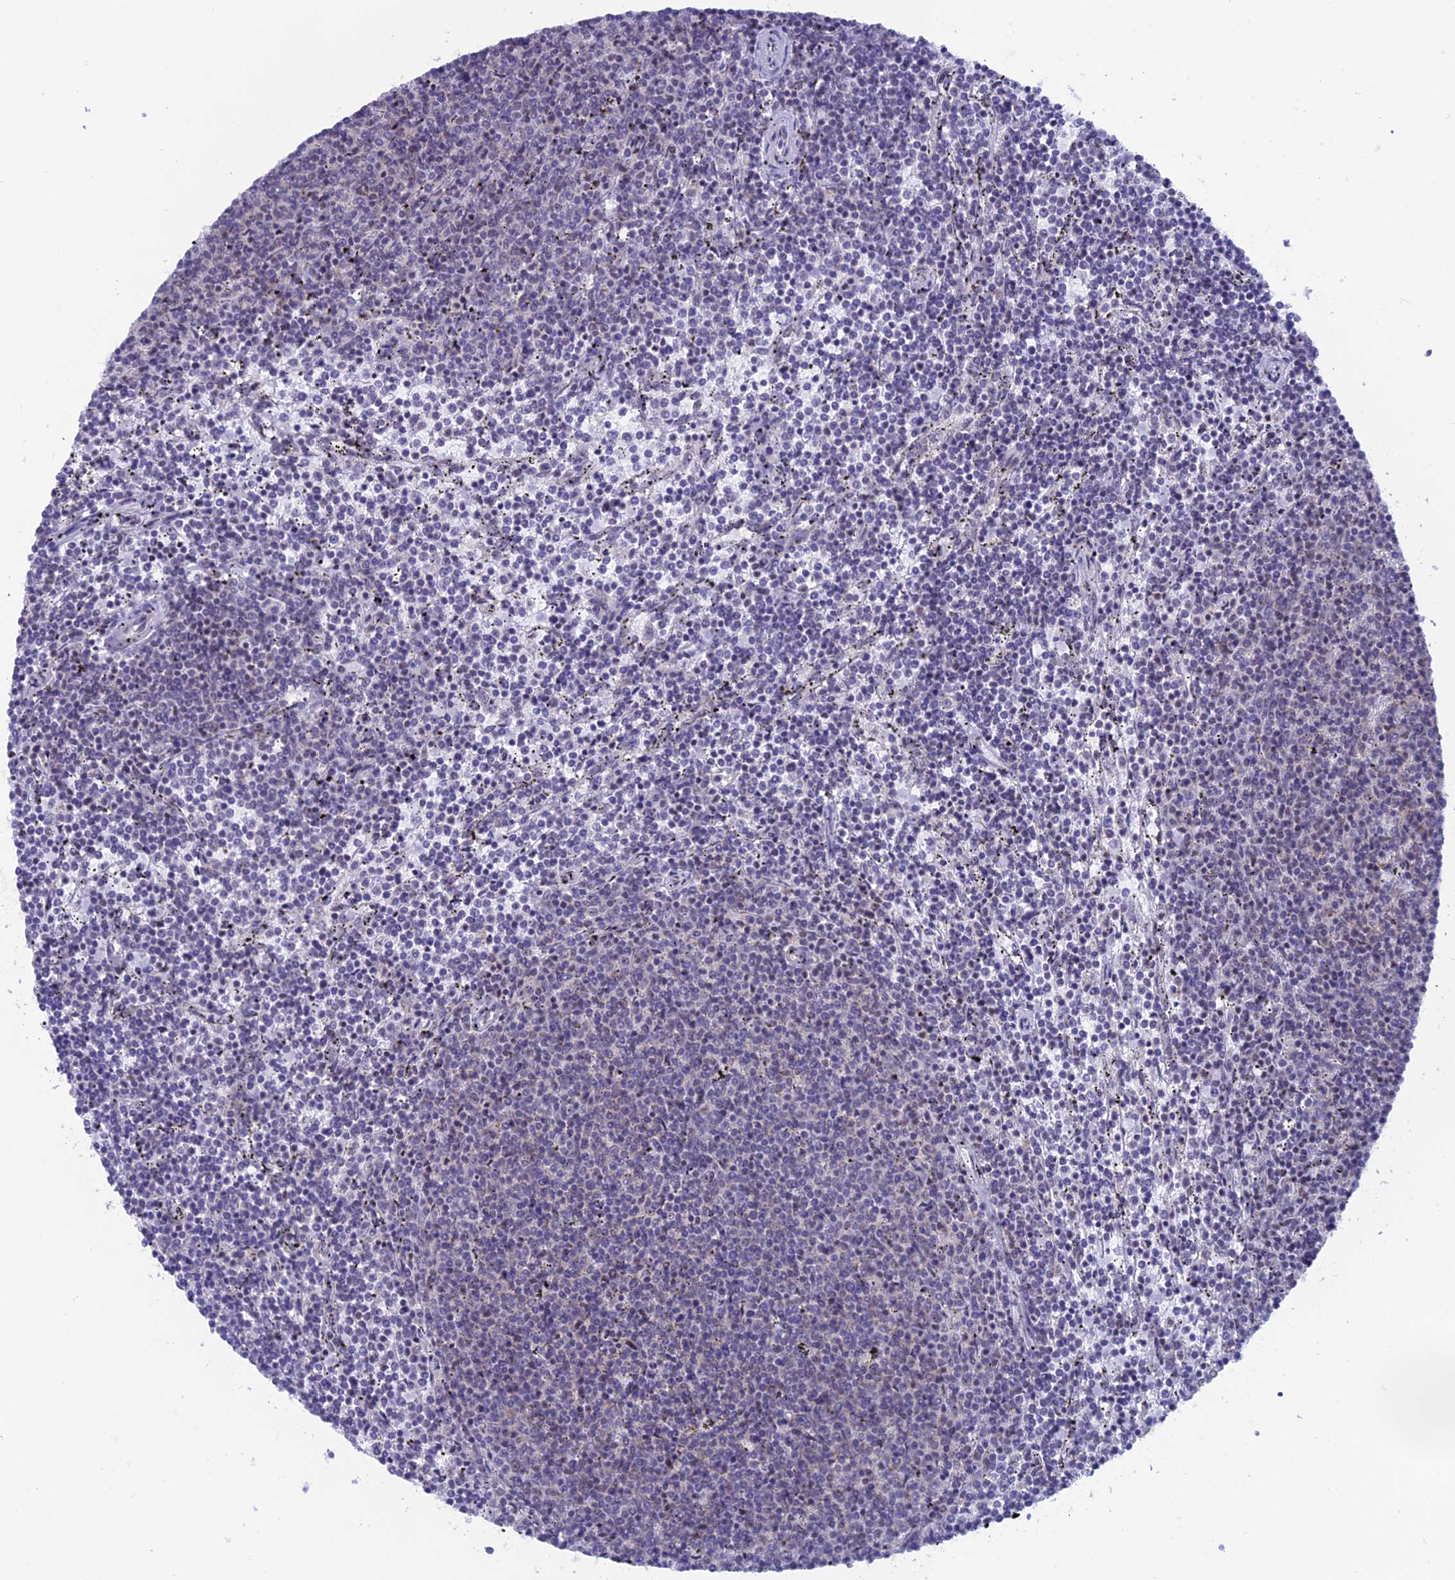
{"staining": {"intensity": "negative", "quantity": "none", "location": "none"}, "tissue": "lymphoma", "cell_type": "Tumor cells", "image_type": "cancer", "snomed": [{"axis": "morphology", "description": "Malignant lymphoma, non-Hodgkin's type, Low grade"}, {"axis": "topography", "description": "Spleen"}], "caption": "Lymphoma was stained to show a protein in brown. There is no significant staining in tumor cells. (DAB IHC with hematoxylin counter stain).", "gene": "SRSF5", "patient": {"sex": "female", "age": 50}}